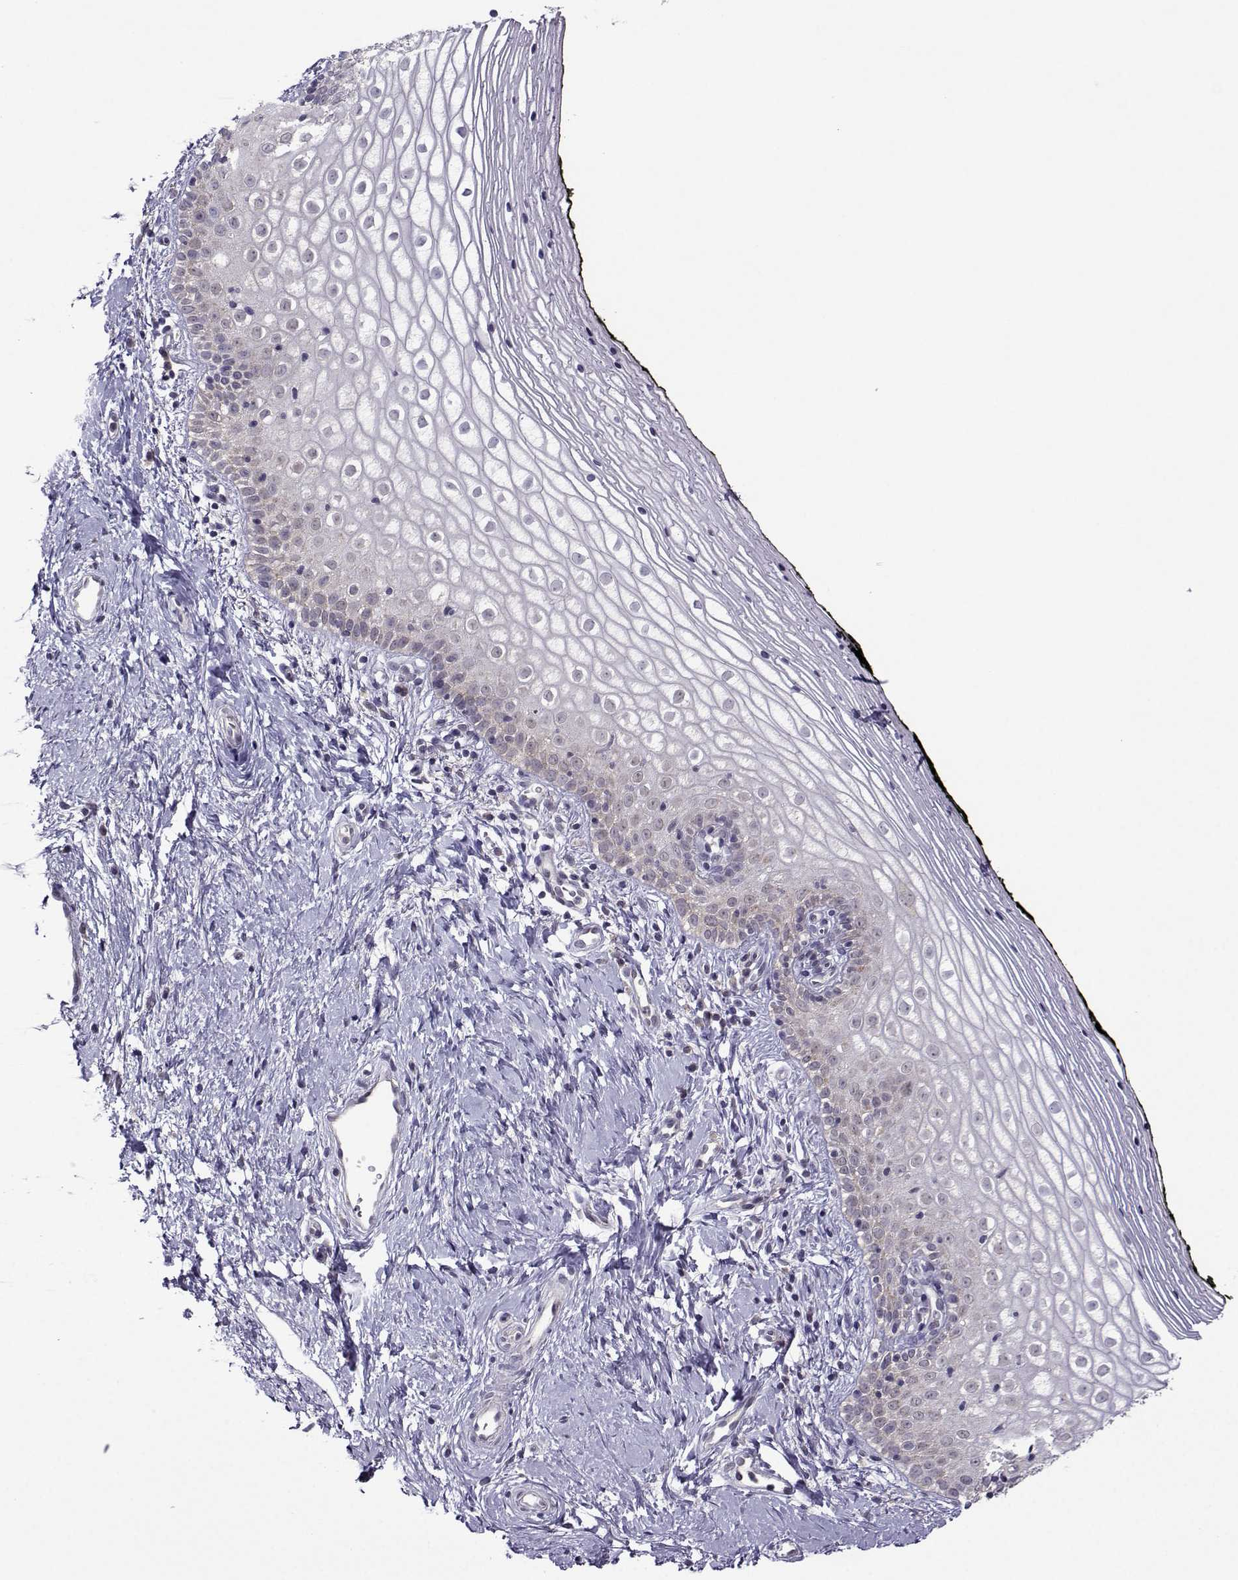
{"staining": {"intensity": "negative", "quantity": "none", "location": "none"}, "tissue": "vagina", "cell_type": "Squamous epithelial cells", "image_type": "normal", "snomed": [{"axis": "morphology", "description": "Normal tissue, NOS"}, {"axis": "topography", "description": "Vagina"}], "caption": "Immunohistochemical staining of benign human vagina displays no significant positivity in squamous epithelial cells. (Brightfield microscopy of DAB immunohistochemistry at high magnification).", "gene": "DDX20", "patient": {"sex": "female", "age": 47}}